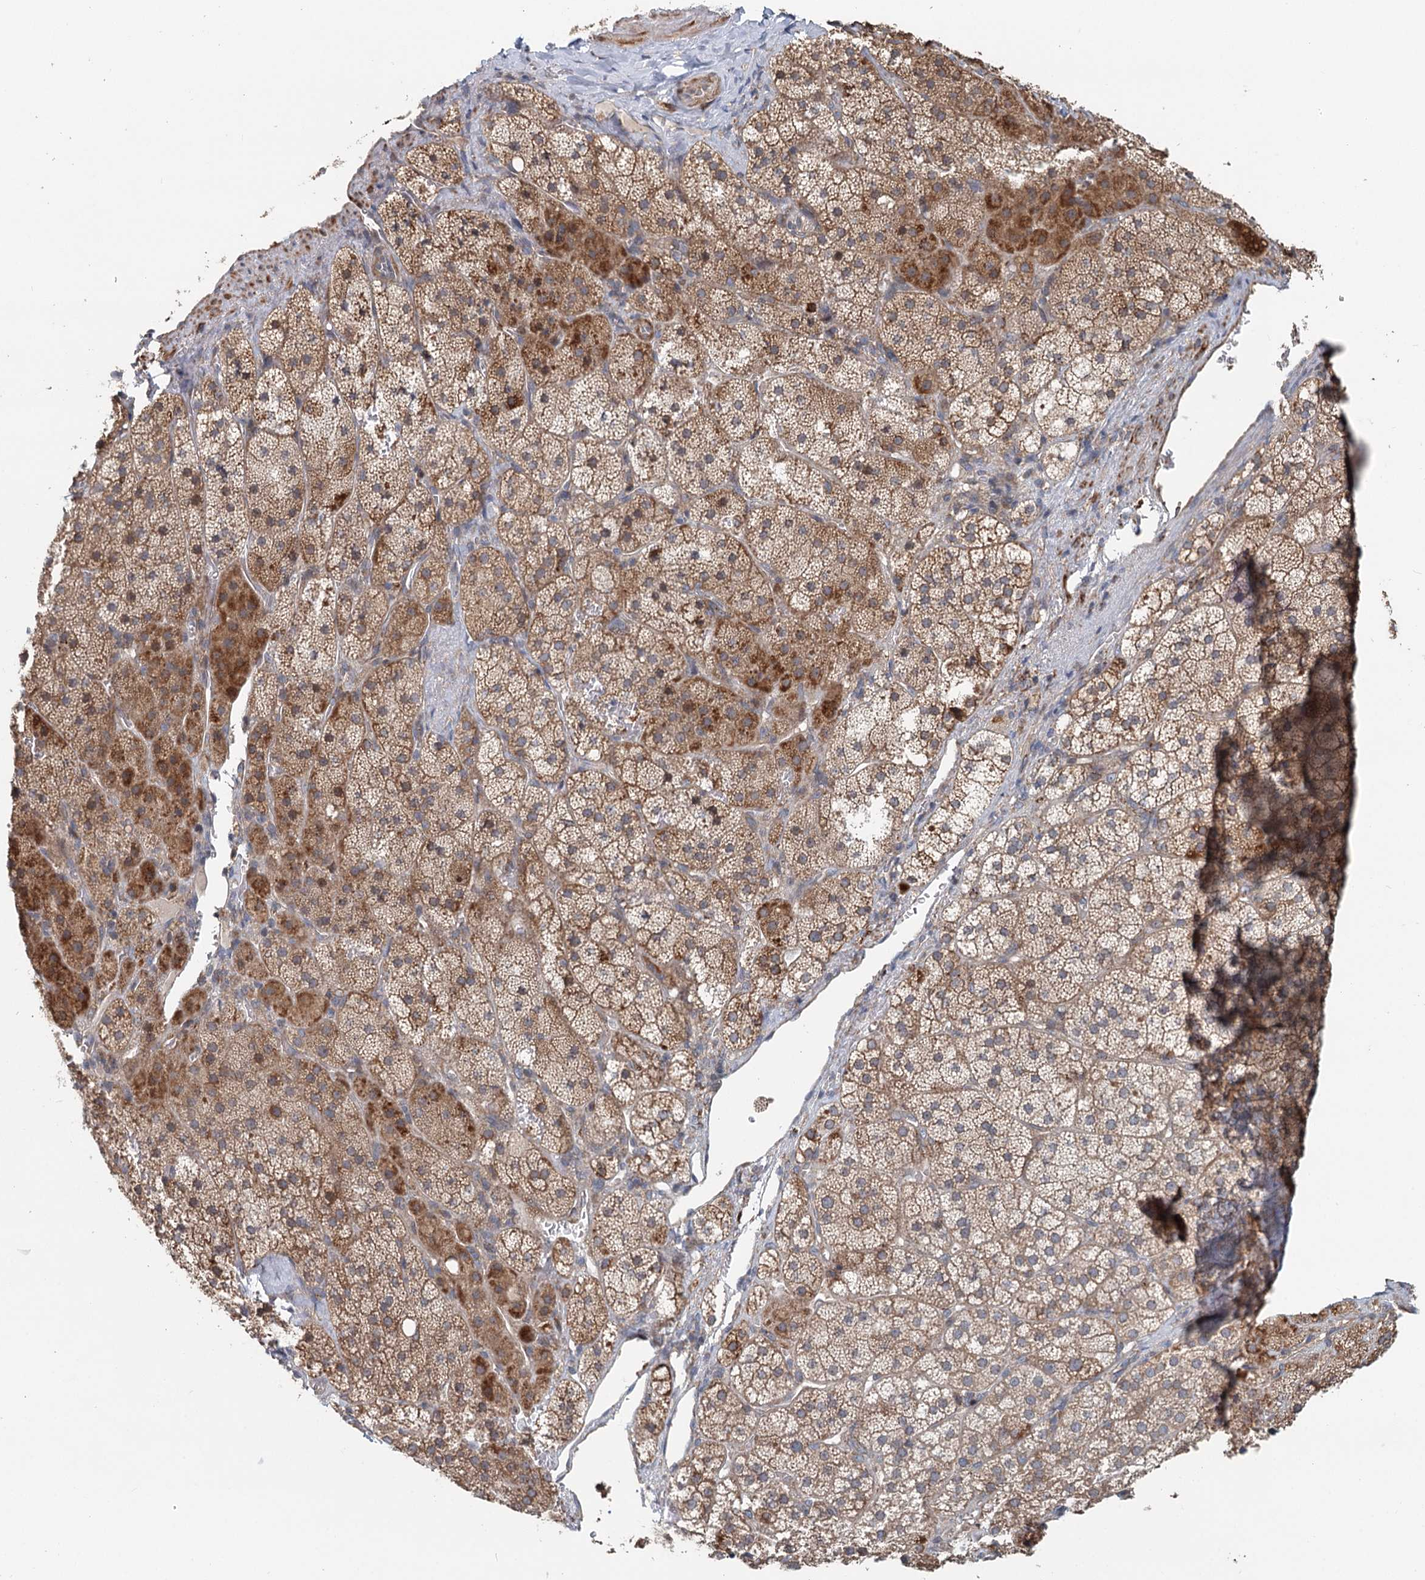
{"staining": {"intensity": "moderate", "quantity": ">75%", "location": "cytoplasmic/membranous"}, "tissue": "adrenal gland", "cell_type": "Glandular cells", "image_type": "normal", "snomed": [{"axis": "morphology", "description": "Normal tissue, NOS"}, {"axis": "topography", "description": "Adrenal gland"}], "caption": "Immunohistochemical staining of unremarkable human adrenal gland displays moderate cytoplasmic/membranous protein expression in about >75% of glandular cells. Immunohistochemistry stains the protein of interest in brown and the nuclei are stained blue.", "gene": "RNF111", "patient": {"sex": "female", "age": 44}}